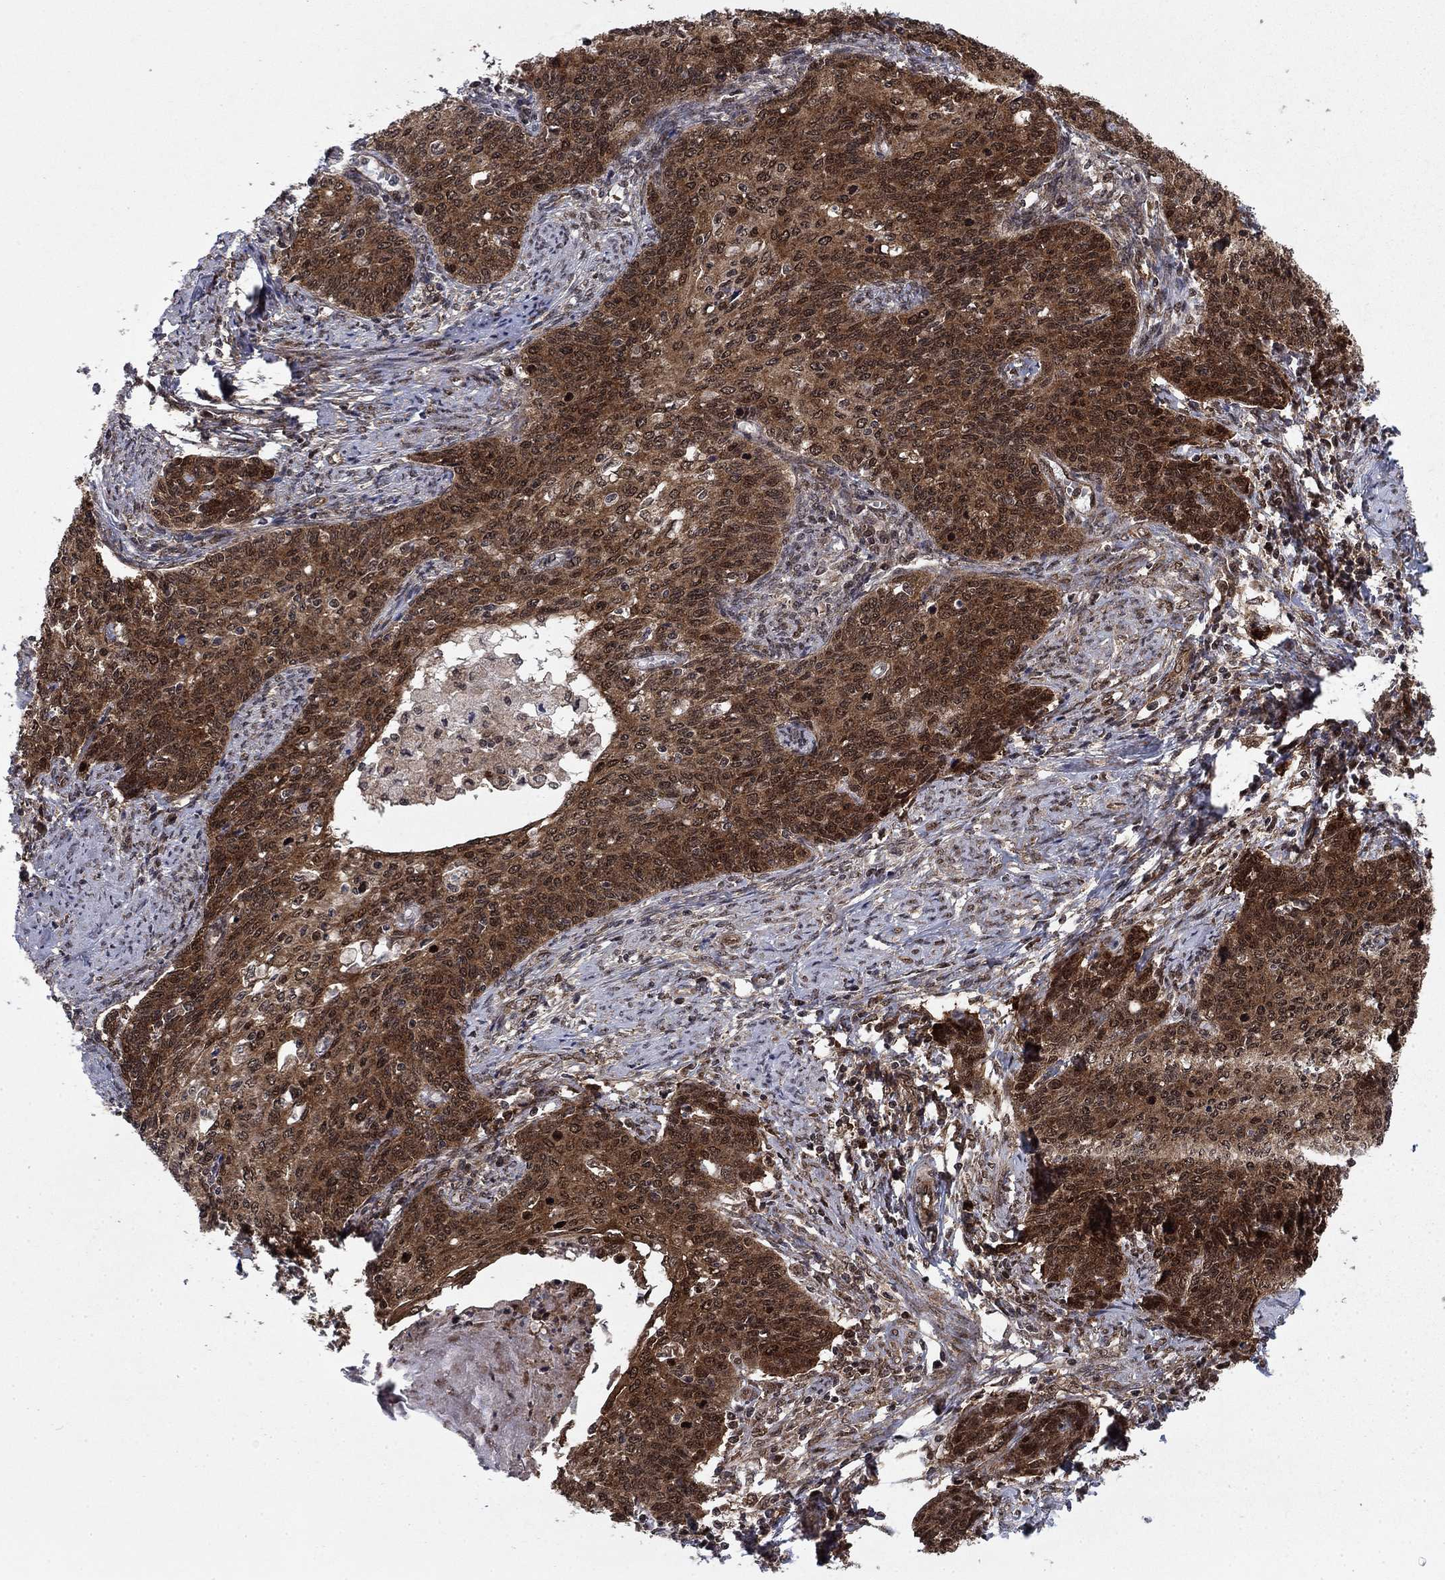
{"staining": {"intensity": "strong", "quantity": ">75%", "location": "cytoplasmic/membranous,nuclear"}, "tissue": "cervical cancer", "cell_type": "Tumor cells", "image_type": "cancer", "snomed": [{"axis": "morphology", "description": "Normal tissue, NOS"}, {"axis": "morphology", "description": "Squamous cell carcinoma, NOS"}, {"axis": "topography", "description": "Cervix"}], "caption": "High-magnification brightfield microscopy of cervical cancer stained with DAB (brown) and counterstained with hematoxylin (blue). tumor cells exhibit strong cytoplasmic/membranous and nuclear staining is present in approximately>75% of cells.", "gene": "DNAJA1", "patient": {"sex": "female", "age": 39}}